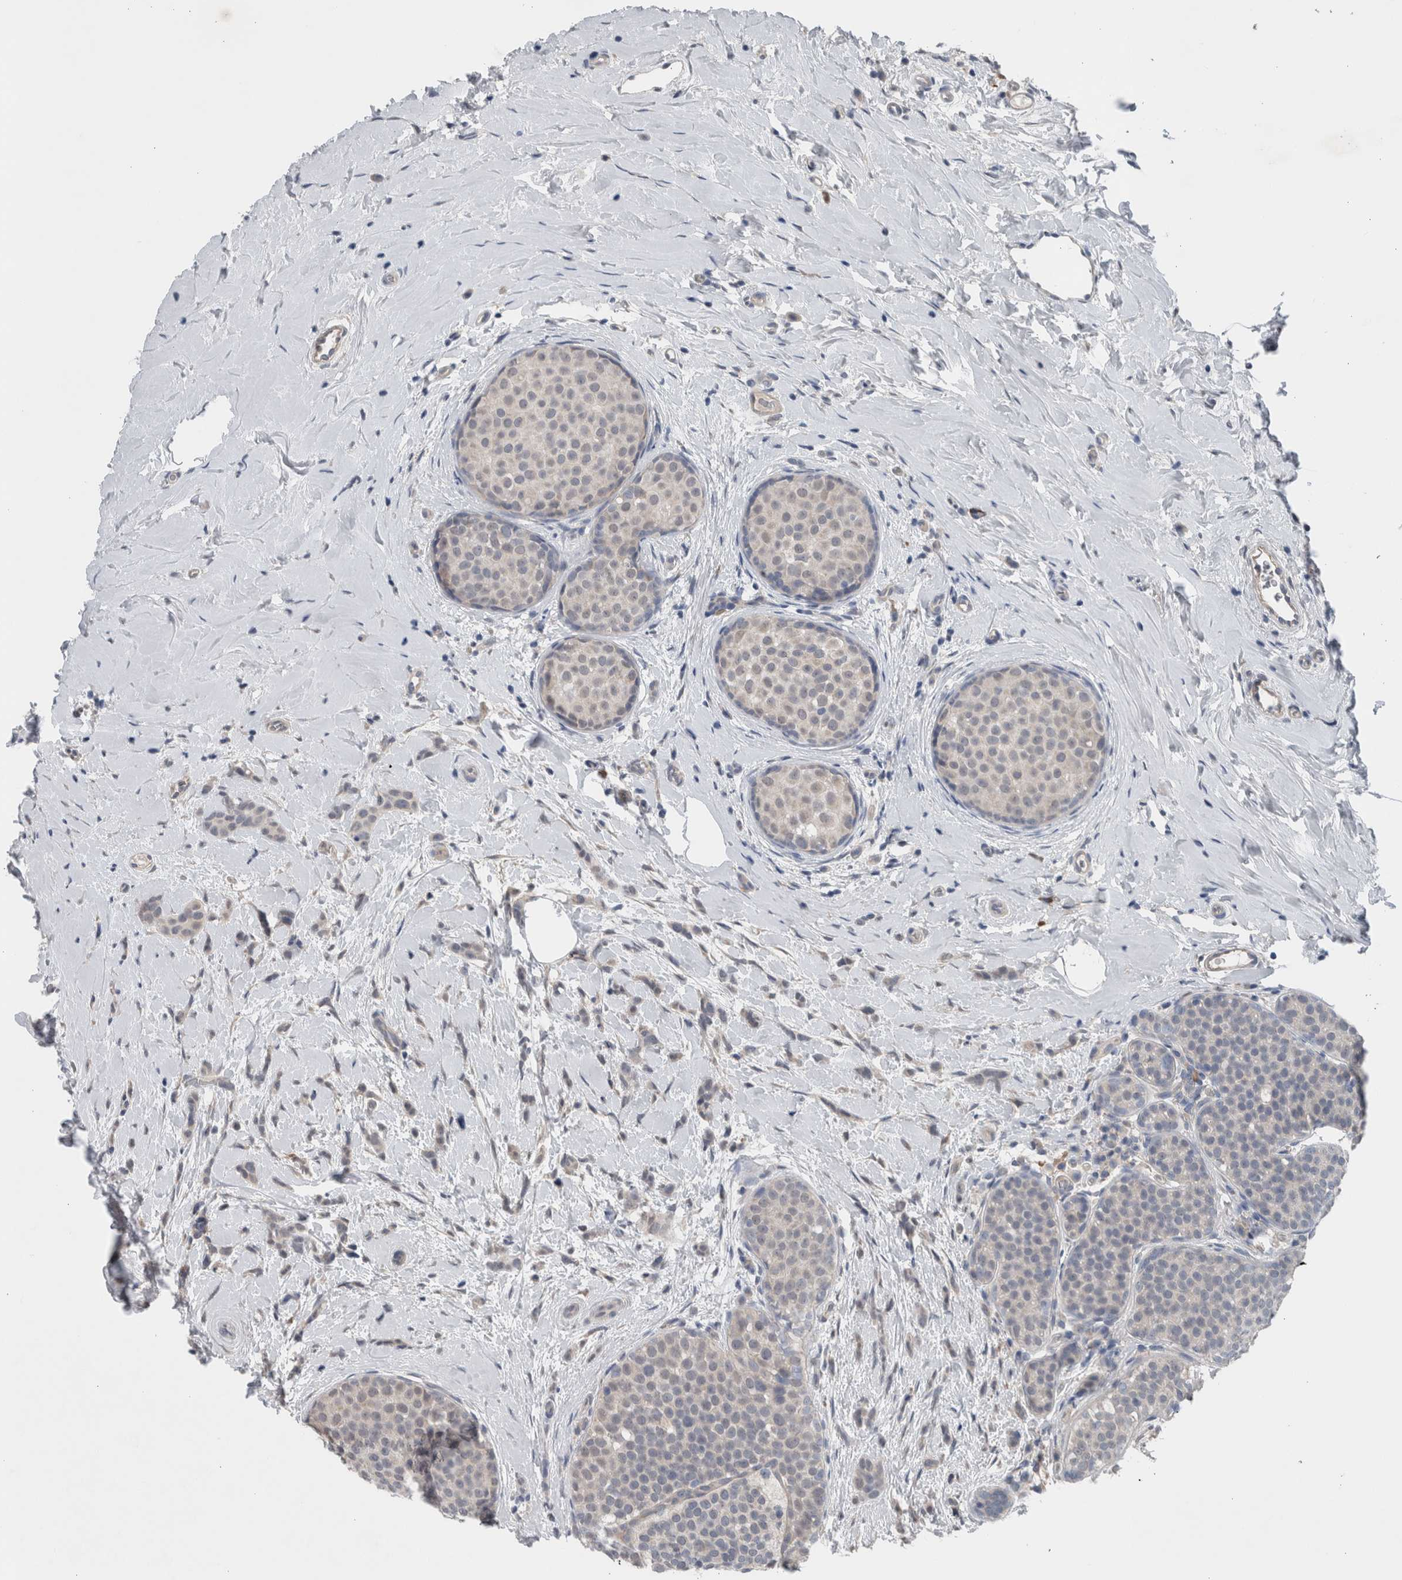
{"staining": {"intensity": "negative", "quantity": "none", "location": "none"}, "tissue": "breast cancer", "cell_type": "Tumor cells", "image_type": "cancer", "snomed": [{"axis": "morphology", "description": "Lobular carcinoma, in situ"}, {"axis": "morphology", "description": "Lobular carcinoma"}, {"axis": "topography", "description": "Breast"}], "caption": "Human breast cancer (lobular carcinoma in situ) stained for a protein using immunohistochemistry exhibits no positivity in tumor cells.", "gene": "CRNN", "patient": {"sex": "female", "age": 41}}